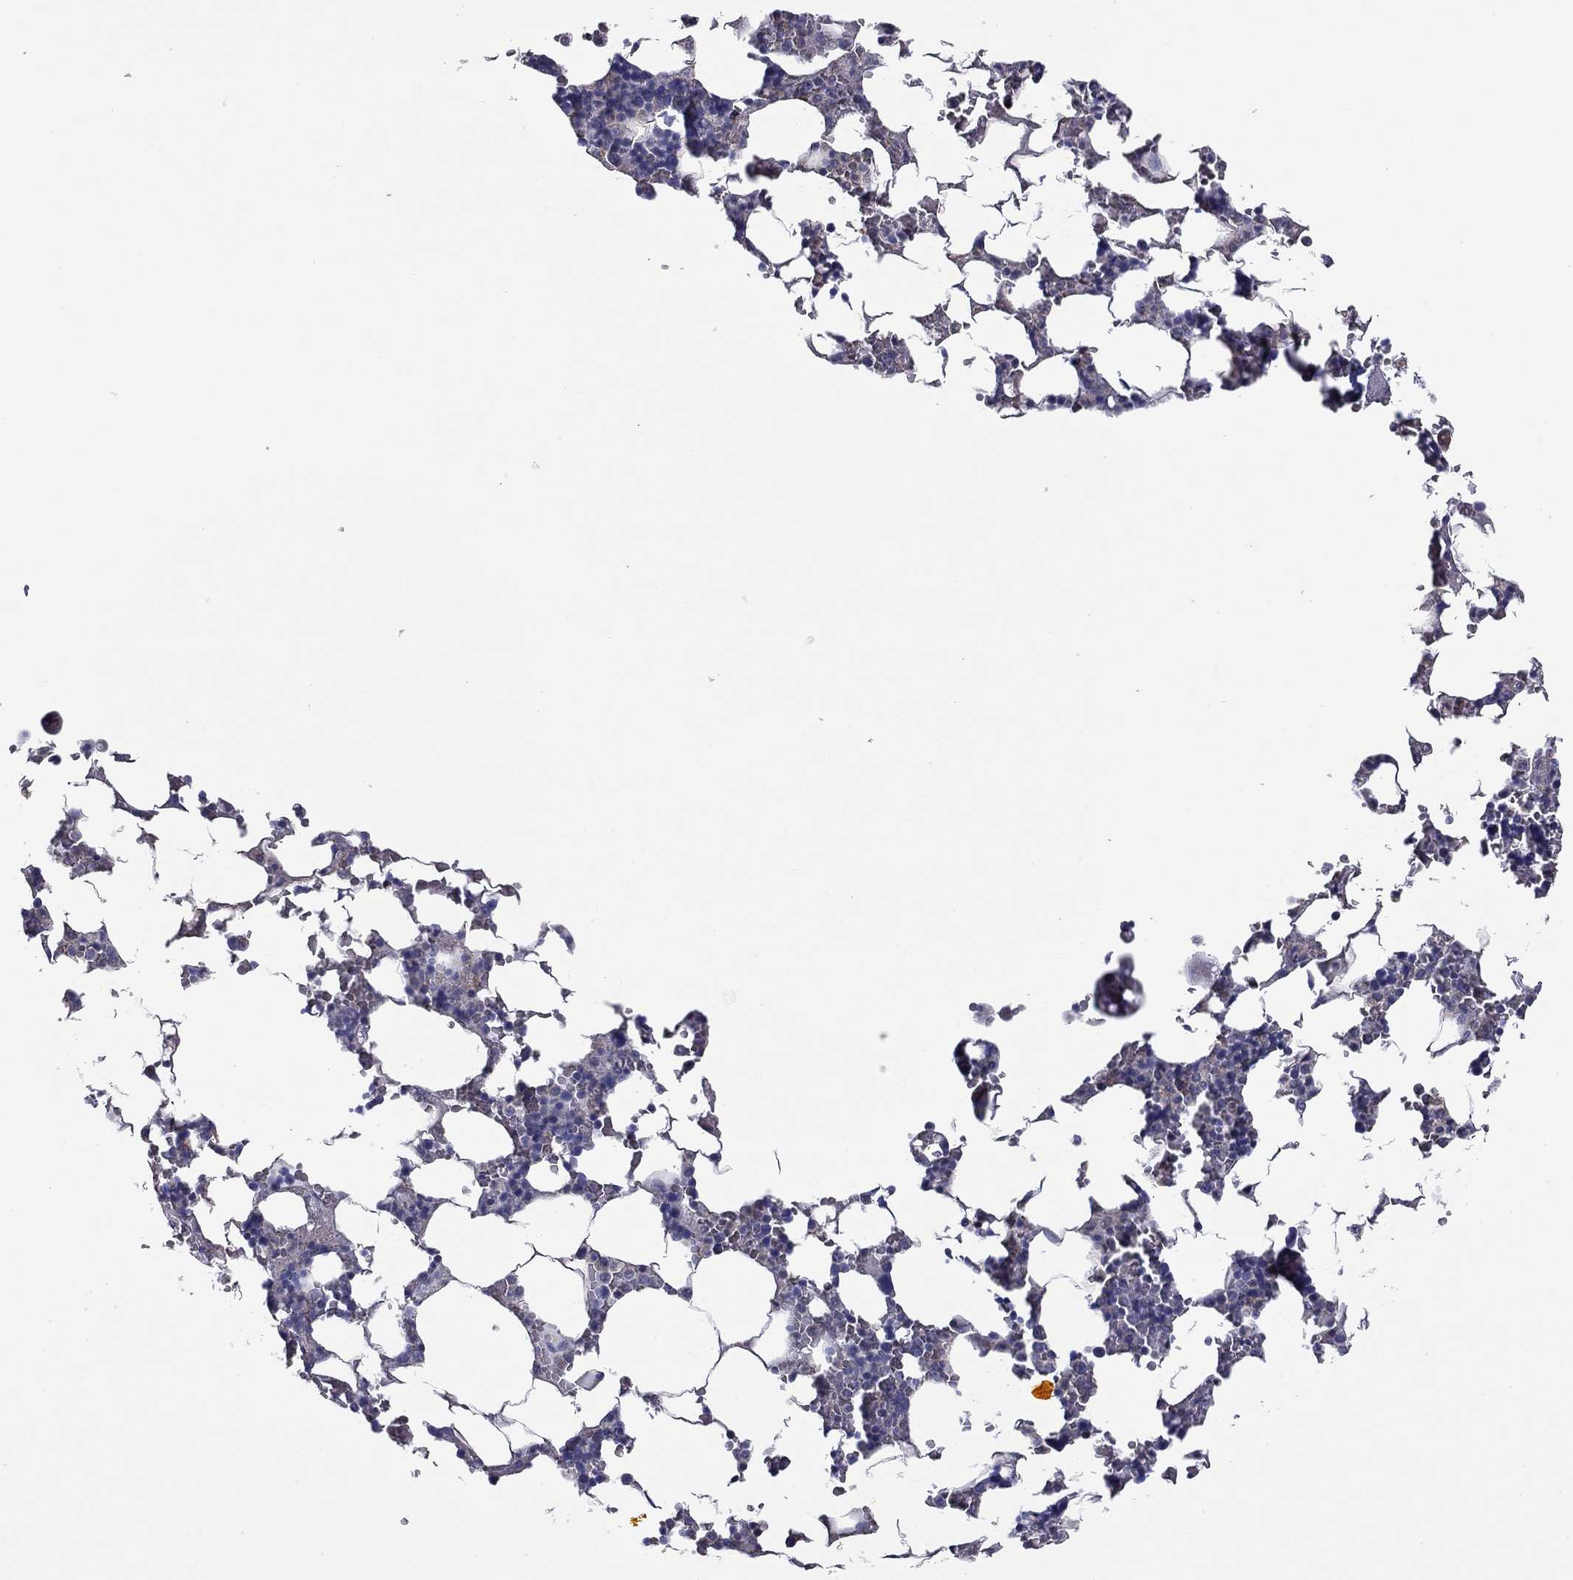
{"staining": {"intensity": "negative", "quantity": "none", "location": "none"}, "tissue": "bone marrow", "cell_type": "Hematopoietic cells", "image_type": "normal", "snomed": [{"axis": "morphology", "description": "Normal tissue, NOS"}, {"axis": "topography", "description": "Bone marrow"}], "caption": "Hematopoietic cells are negative for brown protein staining in benign bone marrow. Nuclei are stained in blue.", "gene": "TCHH", "patient": {"sex": "male", "age": 51}}